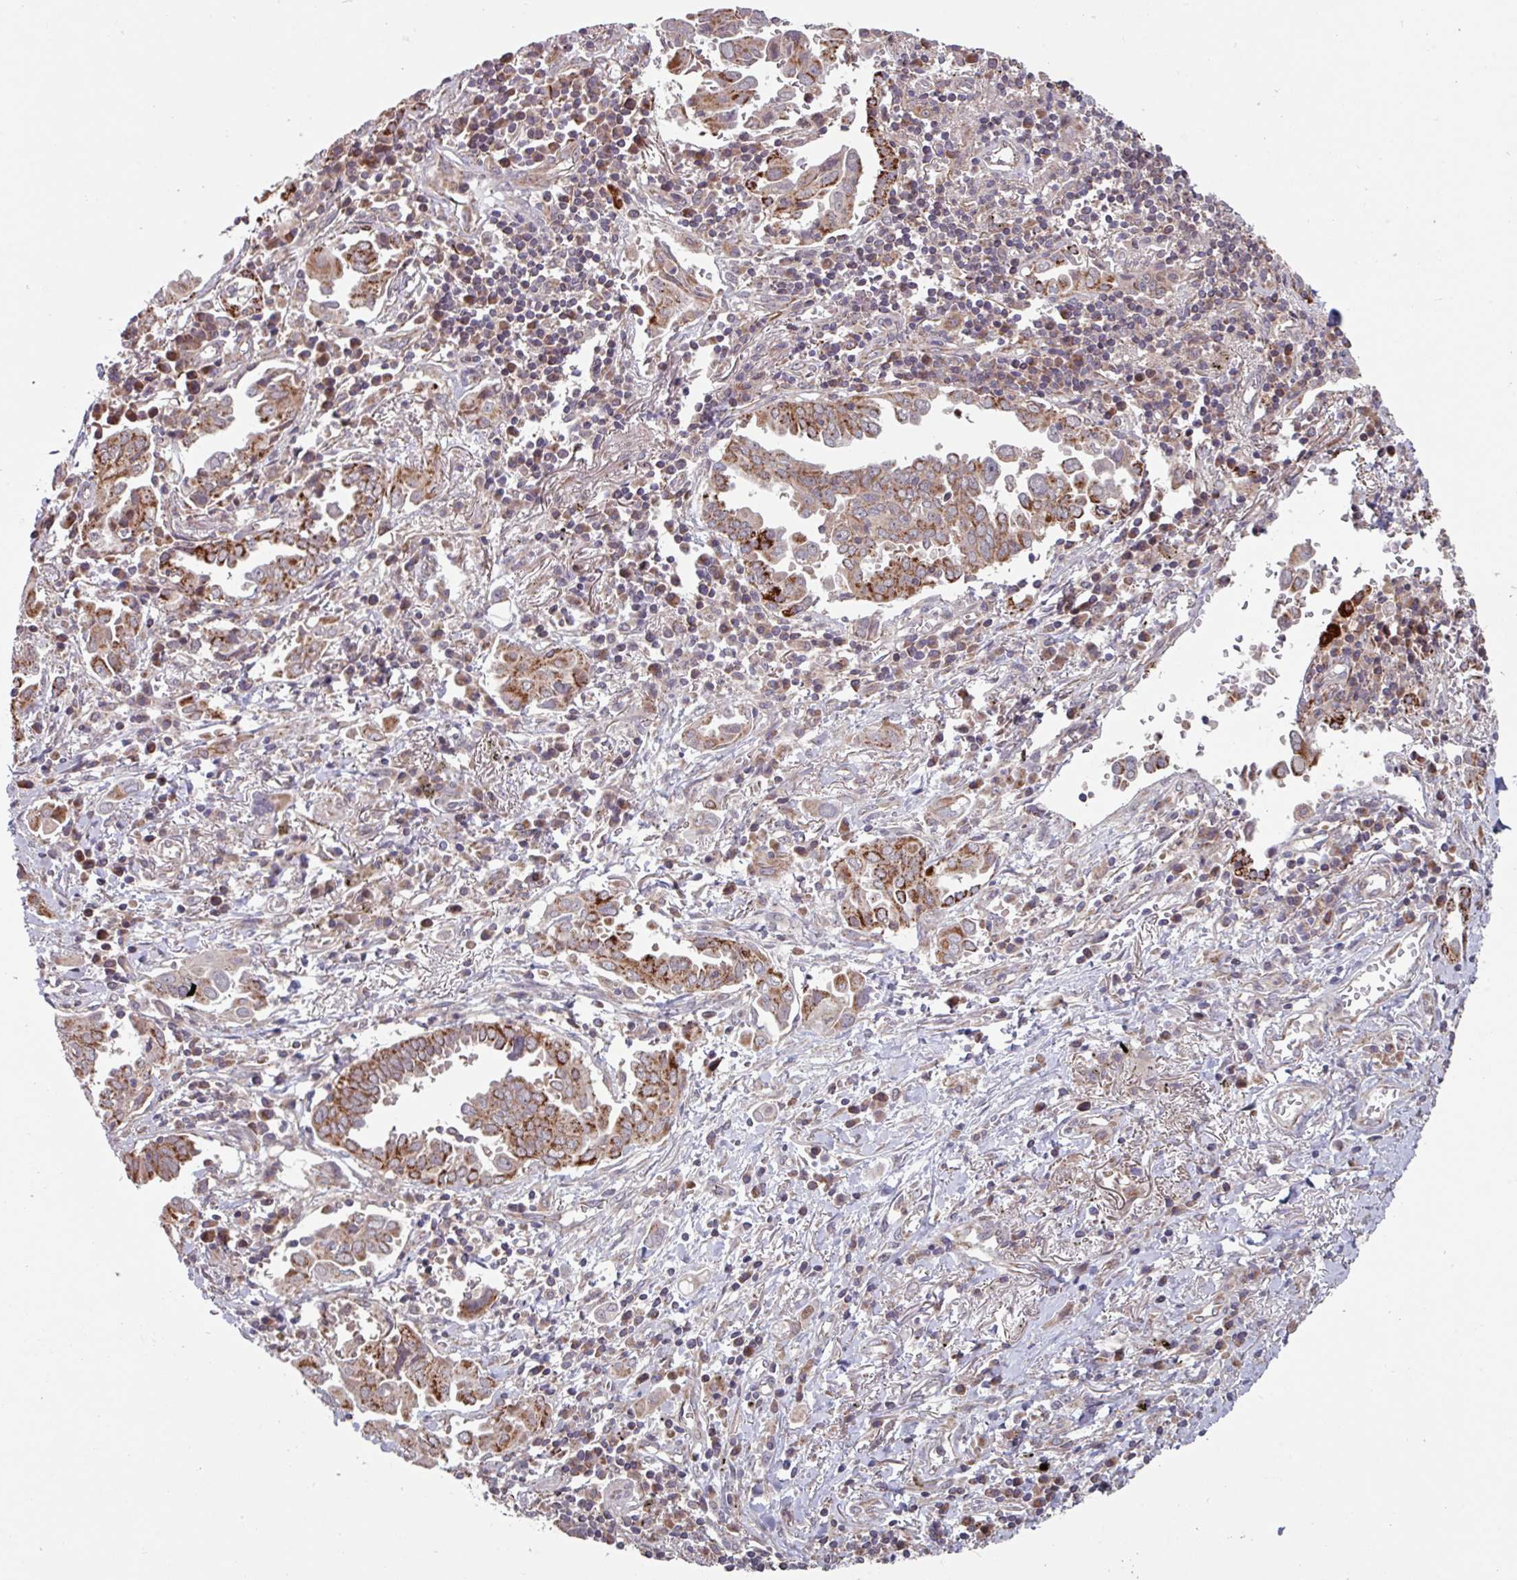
{"staining": {"intensity": "moderate", "quantity": ">75%", "location": "cytoplasmic/membranous"}, "tissue": "lung cancer", "cell_type": "Tumor cells", "image_type": "cancer", "snomed": [{"axis": "morphology", "description": "Adenocarcinoma, NOS"}, {"axis": "topography", "description": "Lung"}], "caption": "Immunohistochemical staining of lung adenocarcinoma exhibits moderate cytoplasmic/membranous protein expression in about >75% of tumor cells. (DAB (3,3'-diaminobenzidine) = brown stain, brightfield microscopy at high magnification).", "gene": "COX7C", "patient": {"sex": "male", "age": 76}}